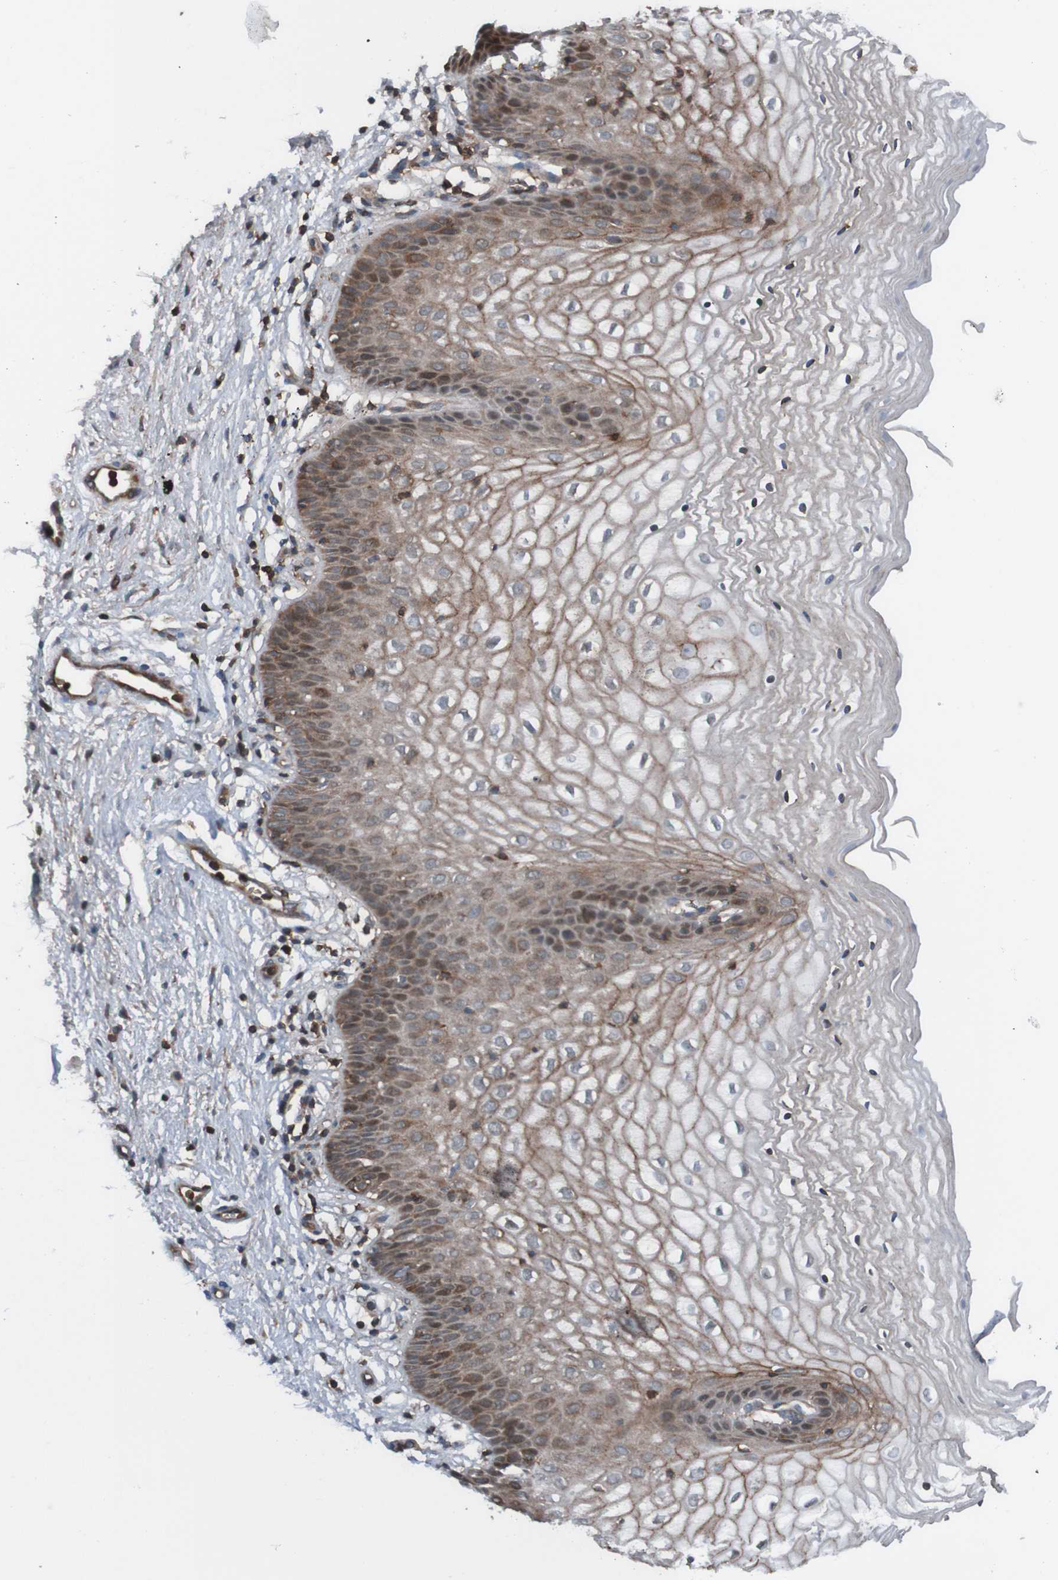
{"staining": {"intensity": "moderate", "quantity": ">75%", "location": "cytoplasmic/membranous,nuclear"}, "tissue": "vagina", "cell_type": "Squamous epithelial cells", "image_type": "normal", "snomed": [{"axis": "morphology", "description": "Normal tissue, NOS"}, {"axis": "topography", "description": "Vagina"}], "caption": "Protein analysis of unremarkable vagina exhibits moderate cytoplasmic/membranous,nuclear staining in about >75% of squamous epithelial cells.", "gene": "PDGFB", "patient": {"sex": "female", "age": 34}}